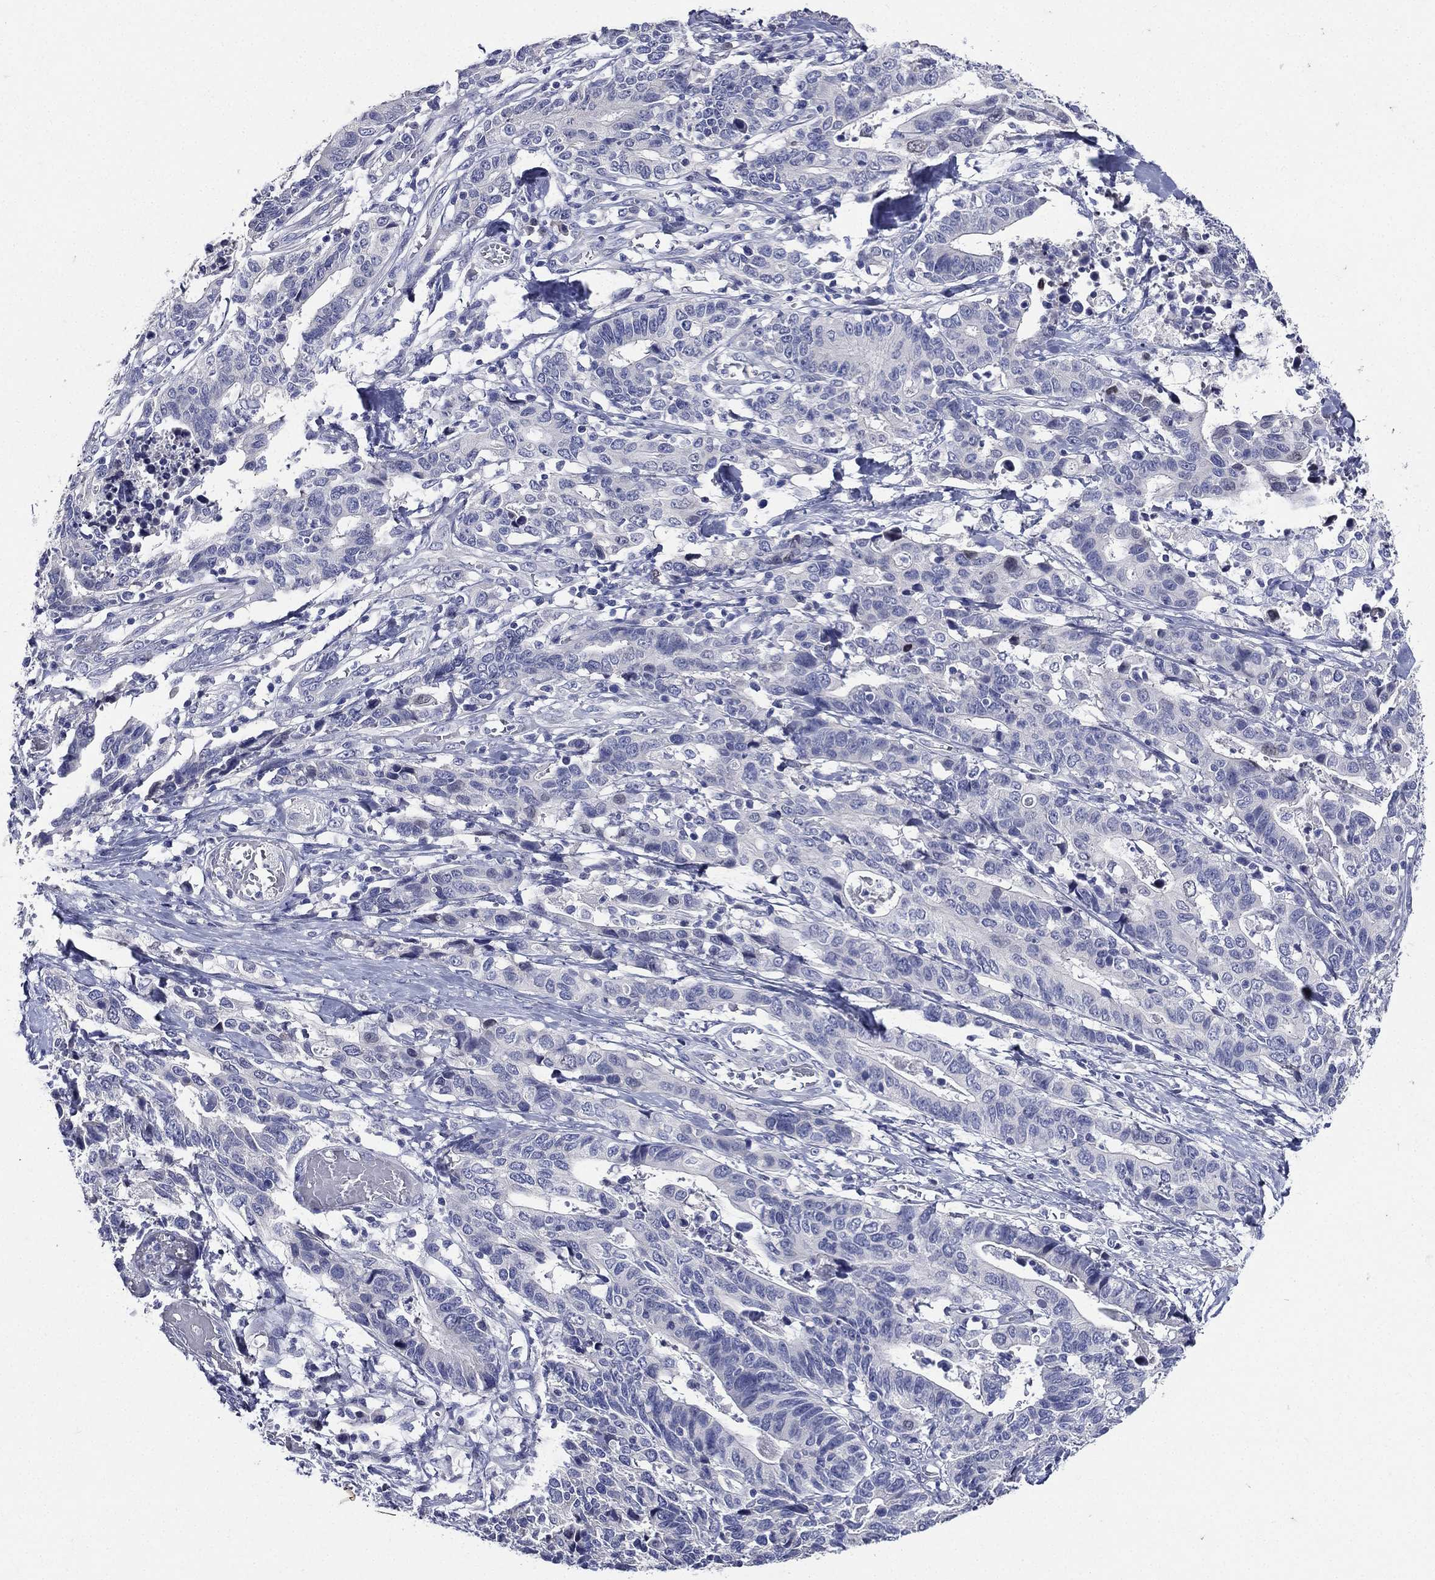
{"staining": {"intensity": "negative", "quantity": "none", "location": "none"}, "tissue": "stomach cancer", "cell_type": "Tumor cells", "image_type": "cancer", "snomed": [{"axis": "morphology", "description": "Adenocarcinoma, NOS"}, {"axis": "topography", "description": "Stomach, upper"}], "caption": "The histopathology image demonstrates no staining of tumor cells in stomach cancer (adenocarcinoma).", "gene": "TGM1", "patient": {"sex": "female", "age": 67}}